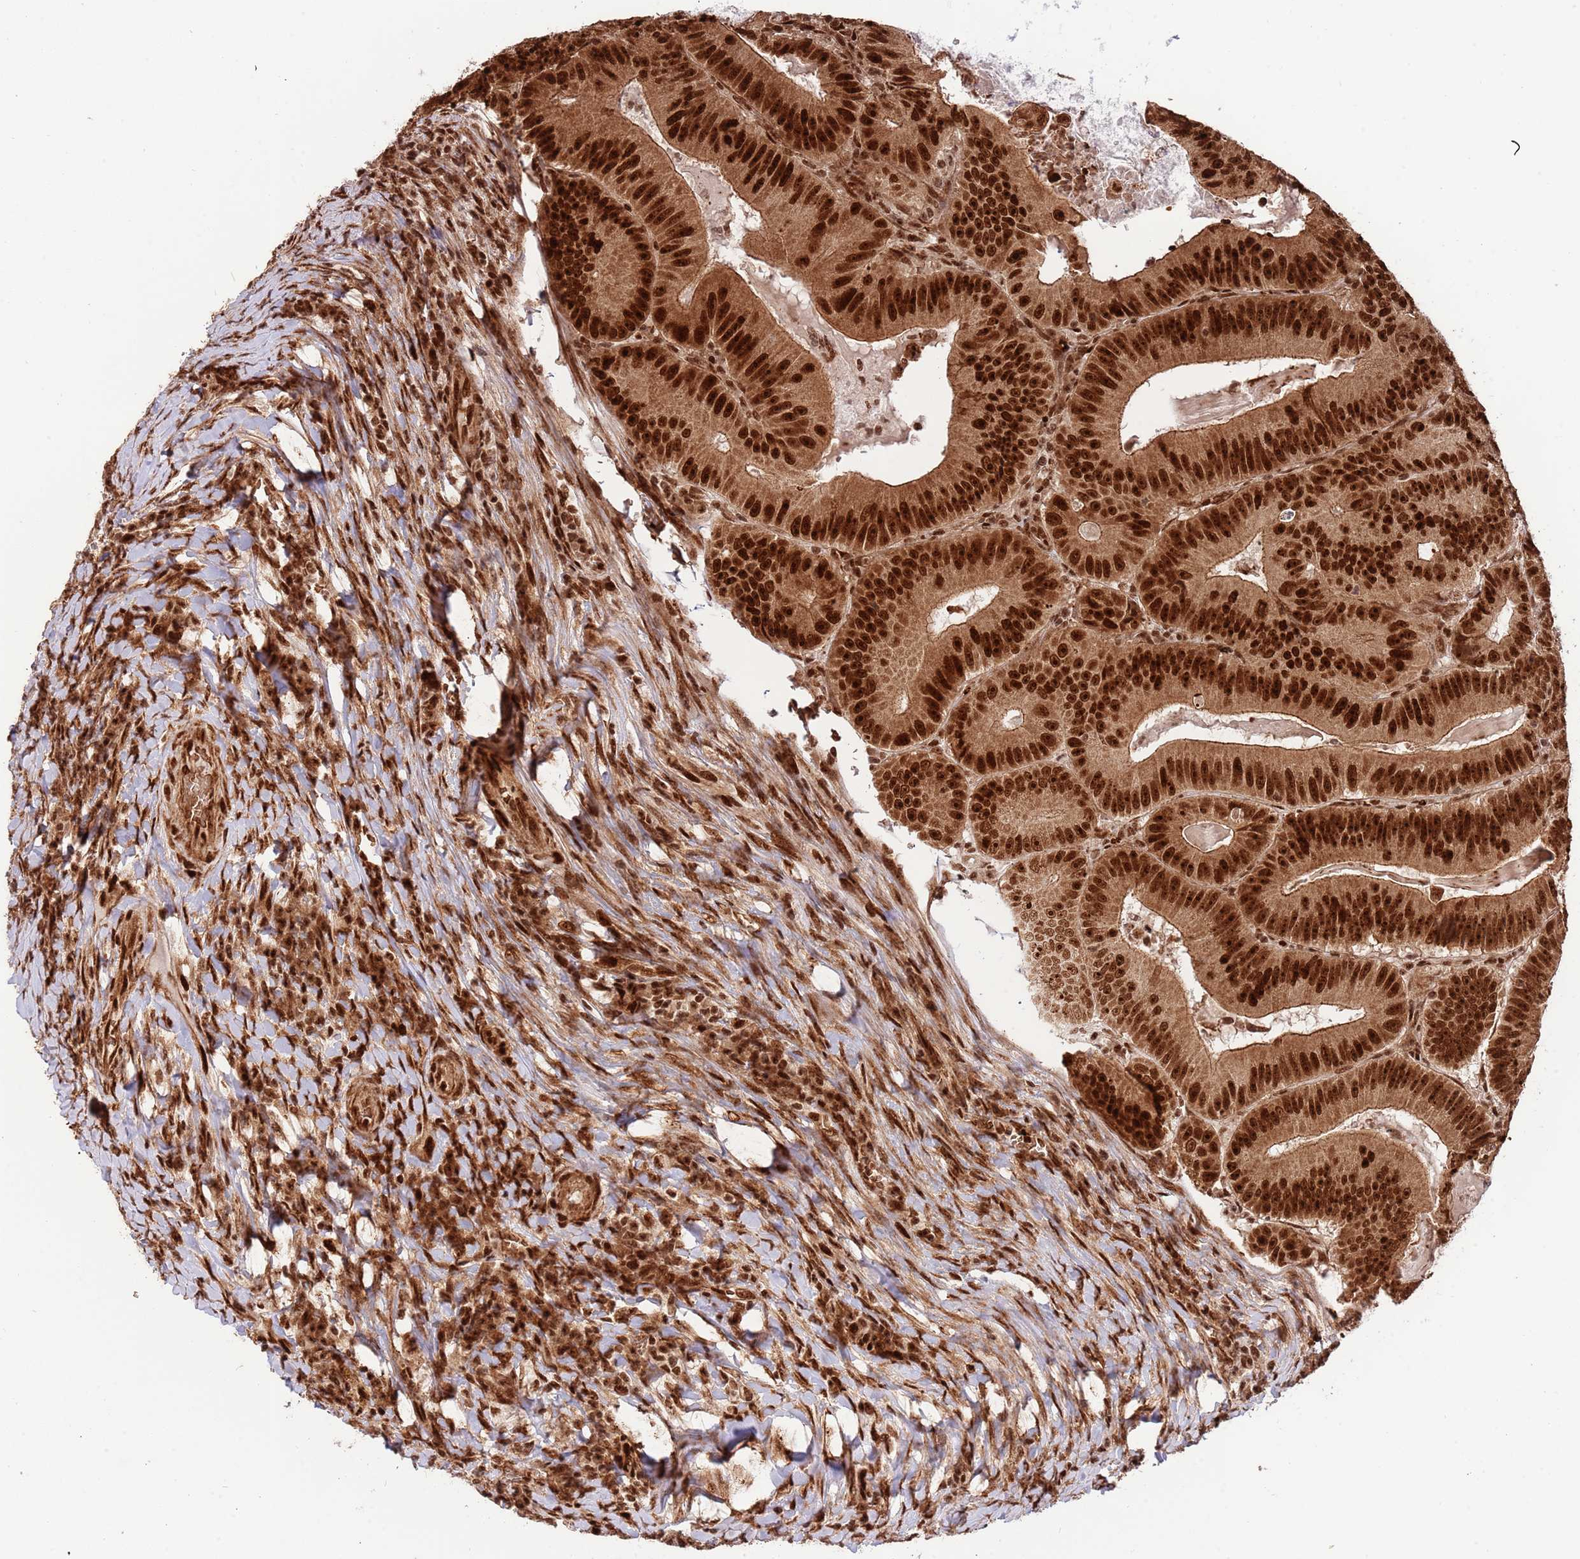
{"staining": {"intensity": "strong", "quantity": ">75%", "location": "cytoplasmic/membranous,nuclear"}, "tissue": "colorectal cancer", "cell_type": "Tumor cells", "image_type": "cancer", "snomed": [{"axis": "morphology", "description": "Adenocarcinoma, NOS"}, {"axis": "topography", "description": "Colon"}], "caption": "Colorectal adenocarcinoma stained with IHC reveals strong cytoplasmic/membranous and nuclear positivity in approximately >75% of tumor cells. The staining is performed using DAB (3,3'-diaminobenzidine) brown chromogen to label protein expression. The nuclei are counter-stained blue using hematoxylin.", "gene": "RIF1", "patient": {"sex": "female", "age": 86}}